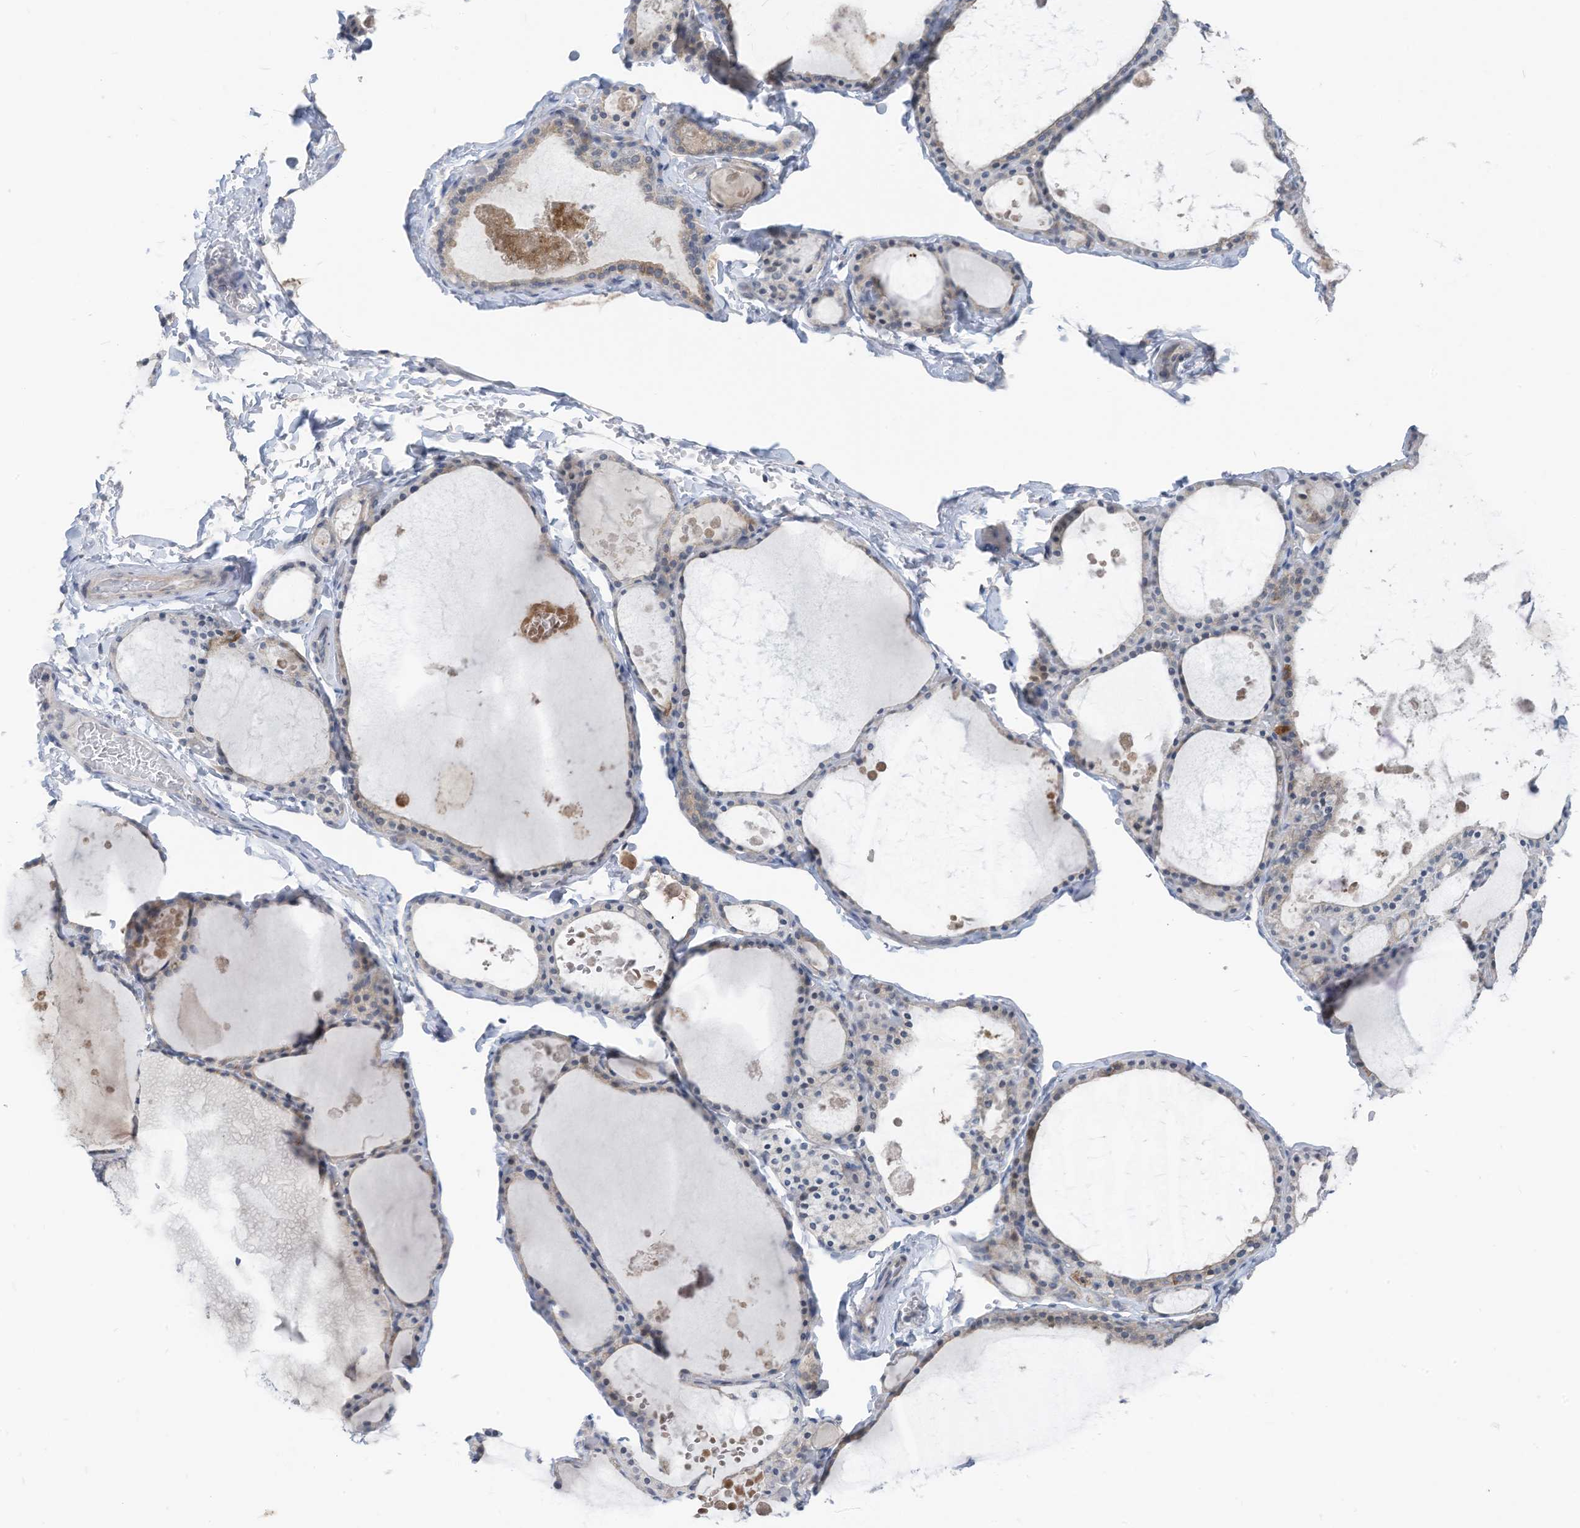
{"staining": {"intensity": "moderate", "quantity": "<25%", "location": "cytoplasmic/membranous"}, "tissue": "thyroid gland", "cell_type": "Glandular cells", "image_type": "normal", "snomed": [{"axis": "morphology", "description": "Normal tissue, NOS"}, {"axis": "topography", "description": "Thyroid gland"}], "caption": "DAB immunohistochemical staining of benign human thyroid gland reveals moderate cytoplasmic/membranous protein staining in approximately <25% of glandular cells.", "gene": "LDAH", "patient": {"sex": "male", "age": 56}}